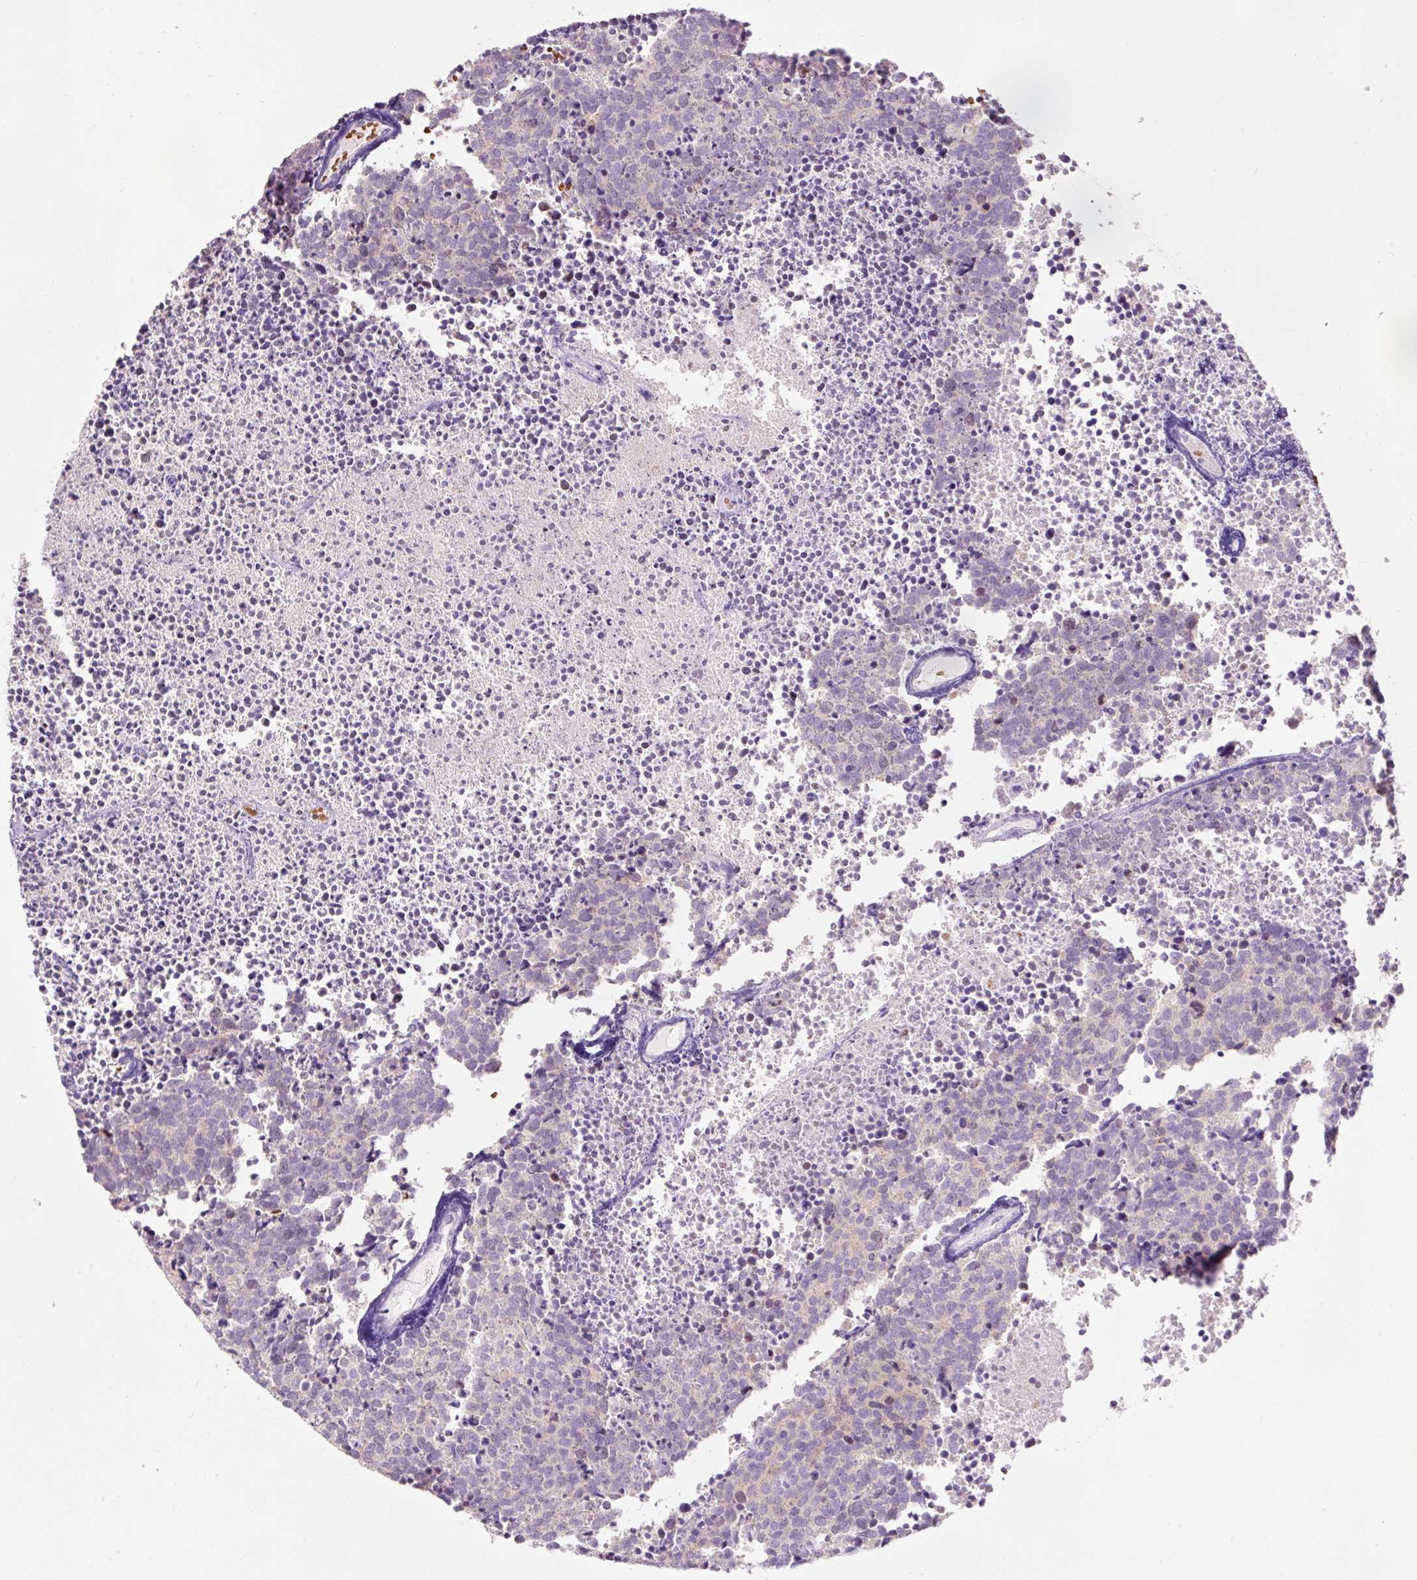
{"staining": {"intensity": "negative", "quantity": "none", "location": "none"}, "tissue": "carcinoid", "cell_type": "Tumor cells", "image_type": "cancer", "snomed": [{"axis": "morphology", "description": "Carcinoid, malignant, NOS"}, {"axis": "topography", "description": "Skin"}], "caption": "Histopathology image shows no significant protein staining in tumor cells of malignant carcinoid.", "gene": "DHRS11", "patient": {"sex": "female", "age": 79}}